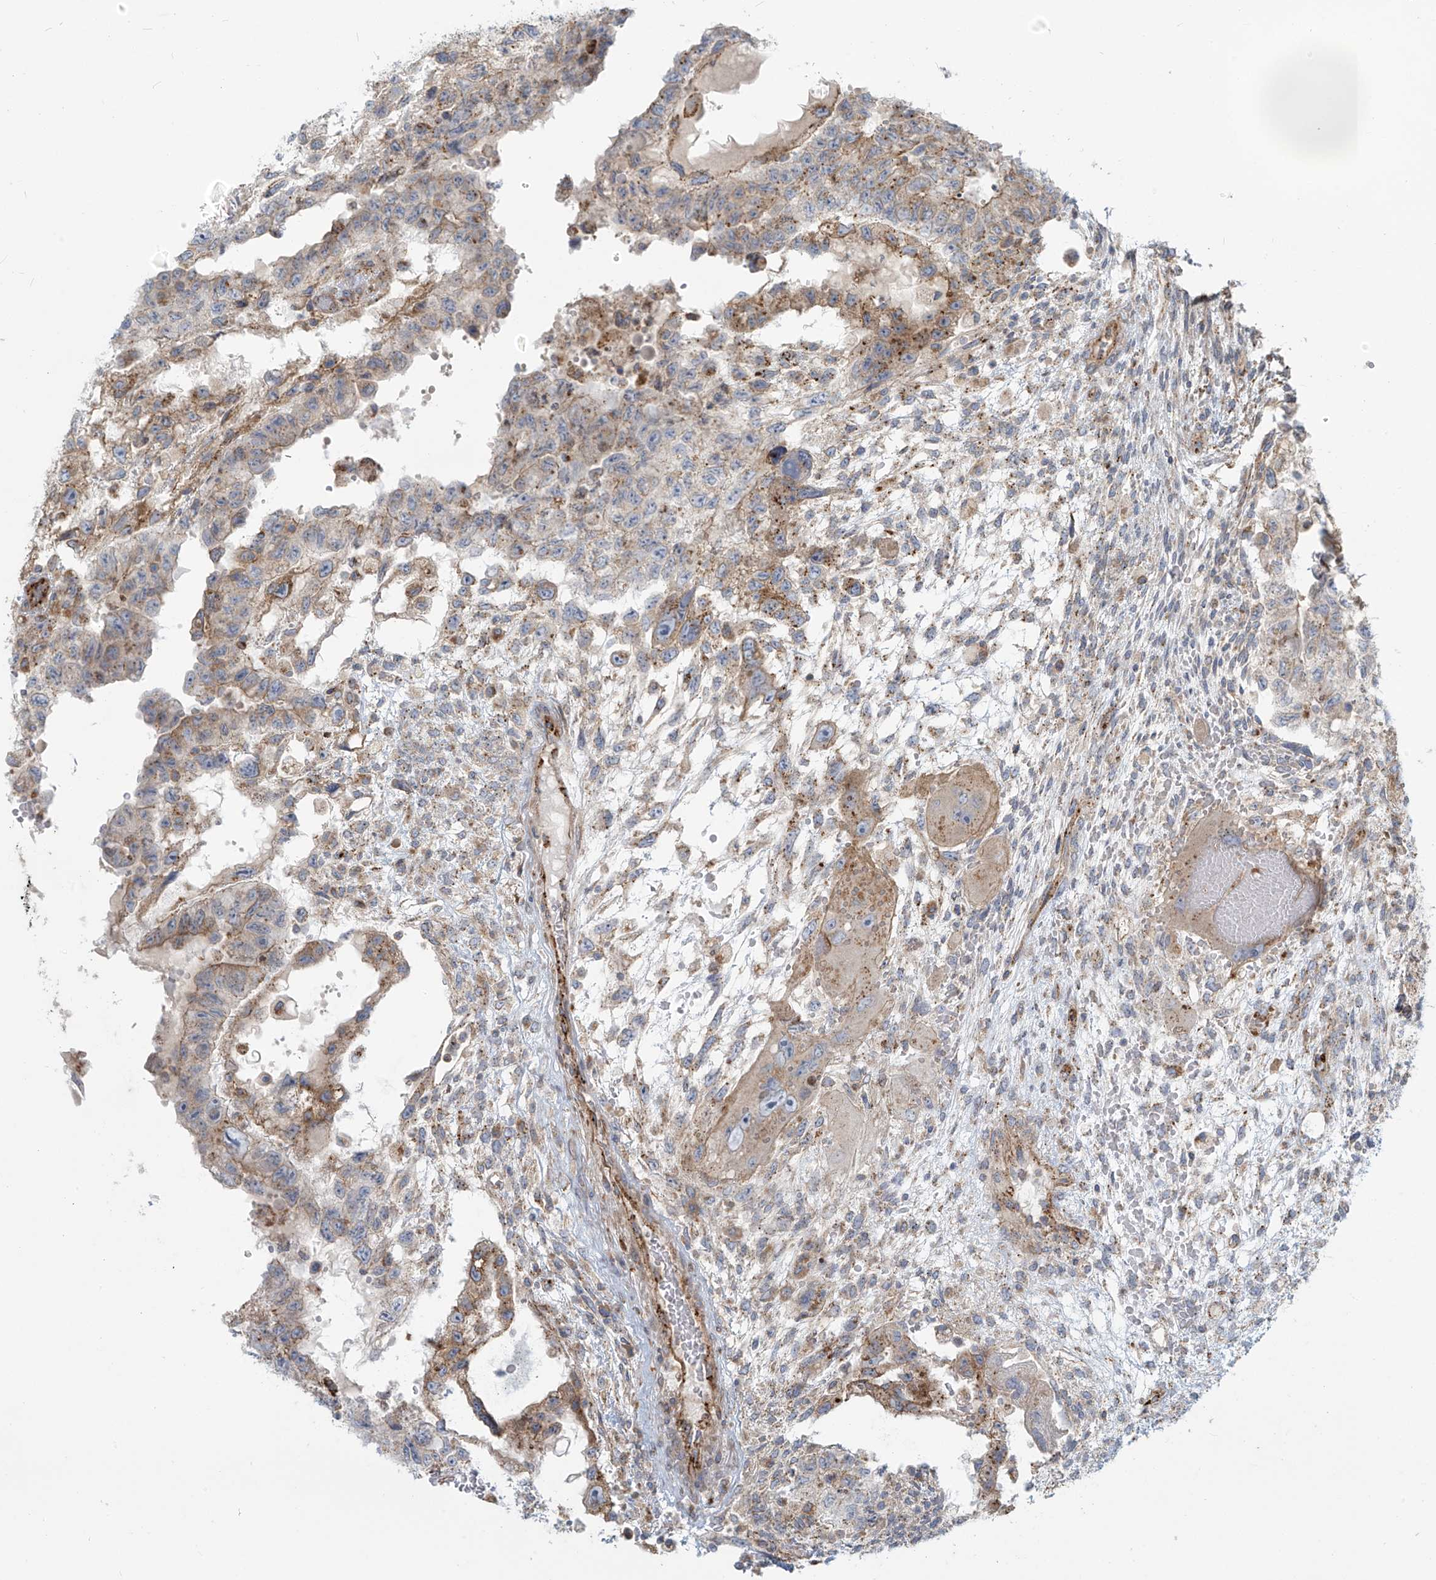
{"staining": {"intensity": "negative", "quantity": "none", "location": "none"}, "tissue": "testis cancer", "cell_type": "Tumor cells", "image_type": "cancer", "snomed": [{"axis": "morphology", "description": "Carcinoma, Embryonal, NOS"}, {"axis": "topography", "description": "Testis"}], "caption": "Immunohistochemical staining of human embryonal carcinoma (testis) displays no significant staining in tumor cells. Nuclei are stained in blue.", "gene": "LZTS3", "patient": {"sex": "male", "age": 36}}